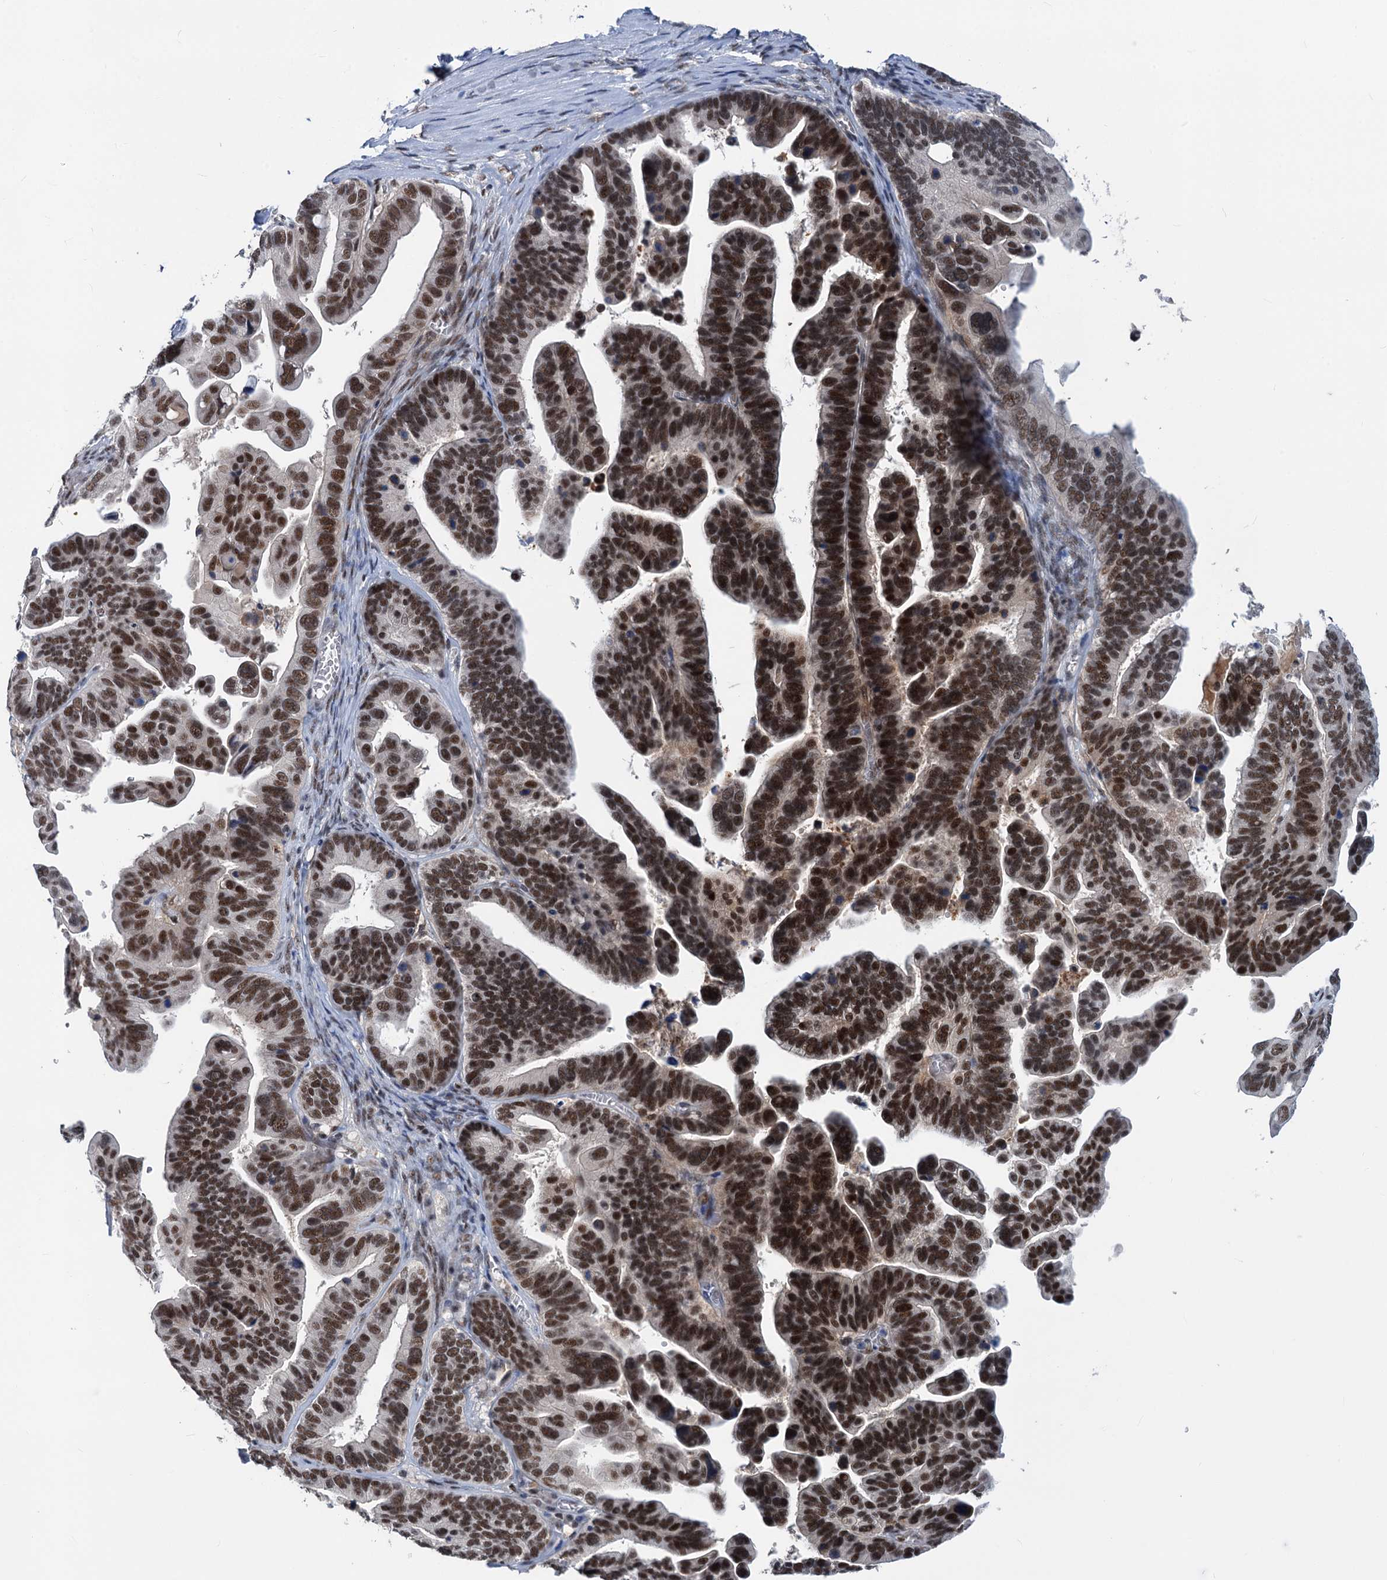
{"staining": {"intensity": "moderate", "quantity": ">75%", "location": "nuclear"}, "tissue": "ovarian cancer", "cell_type": "Tumor cells", "image_type": "cancer", "snomed": [{"axis": "morphology", "description": "Cystadenocarcinoma, serous, NOS"}, {"axis": "topography", "description": "Ovary"}], "caption": "Protein staining of ovarian serous cystadenocarcinoma tissue demonstrates moderate nuclear expression in approximately >75% of tumor cells.", "gene": "PHF8", "patient": {"sex": "female", "age": 56}}